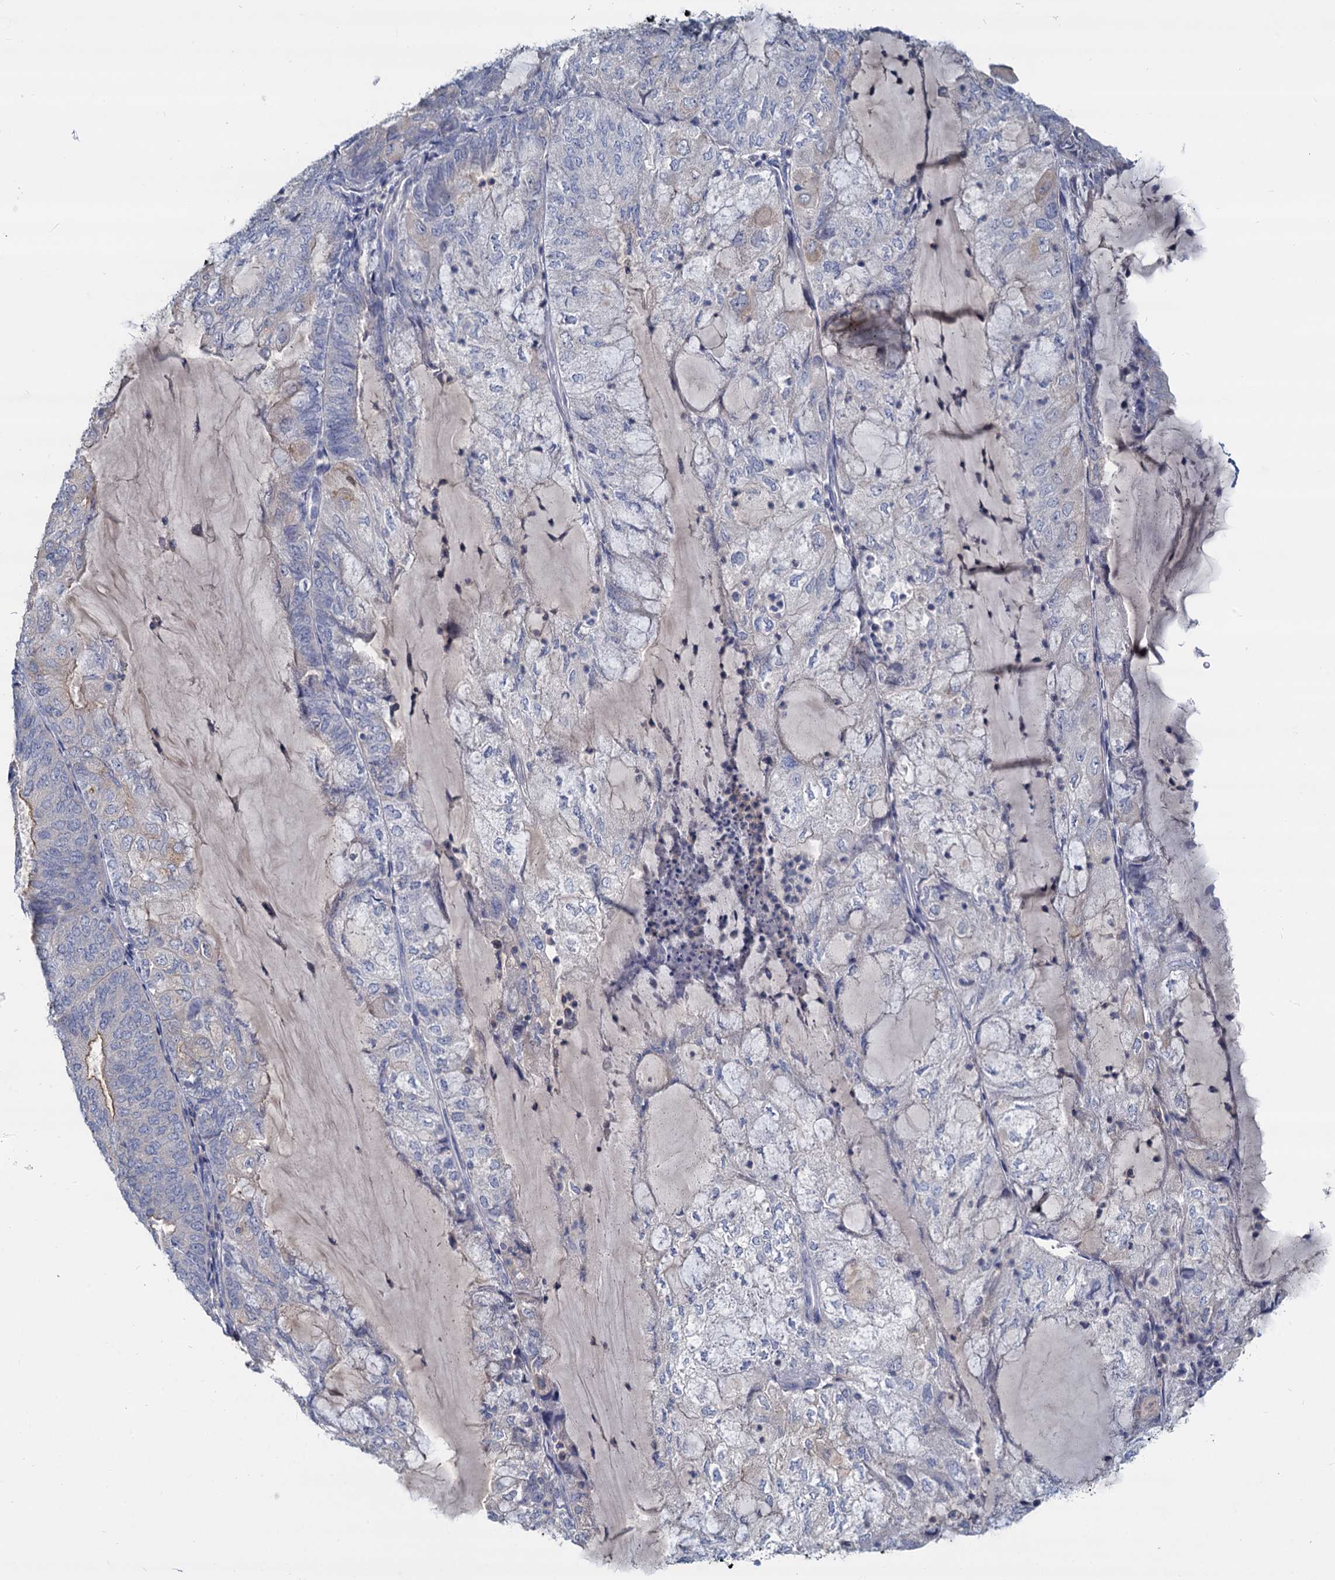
{"staining": {"intensity": "moderate", "quantity": "<25%", "location": "cytoplasmic/membranous"}, "tissue": "endometrial cancer", "cell_type": "Tumor cells", "image_type": "cancer", "snomed": [{"axis": "morphology", "description": "Adenocarcinoma, NOS"}, {"axis": "topography", "description": "Endometrium"}], "caption": "Endometrial adenocarcinoma stained for a protein (brown) exhibits moderate cytoplasmic/membranous positive positivity in approximately <25% of tumor cells.", "gene": "ACSM3", "patient": {"sex": "female", "age": 81}}